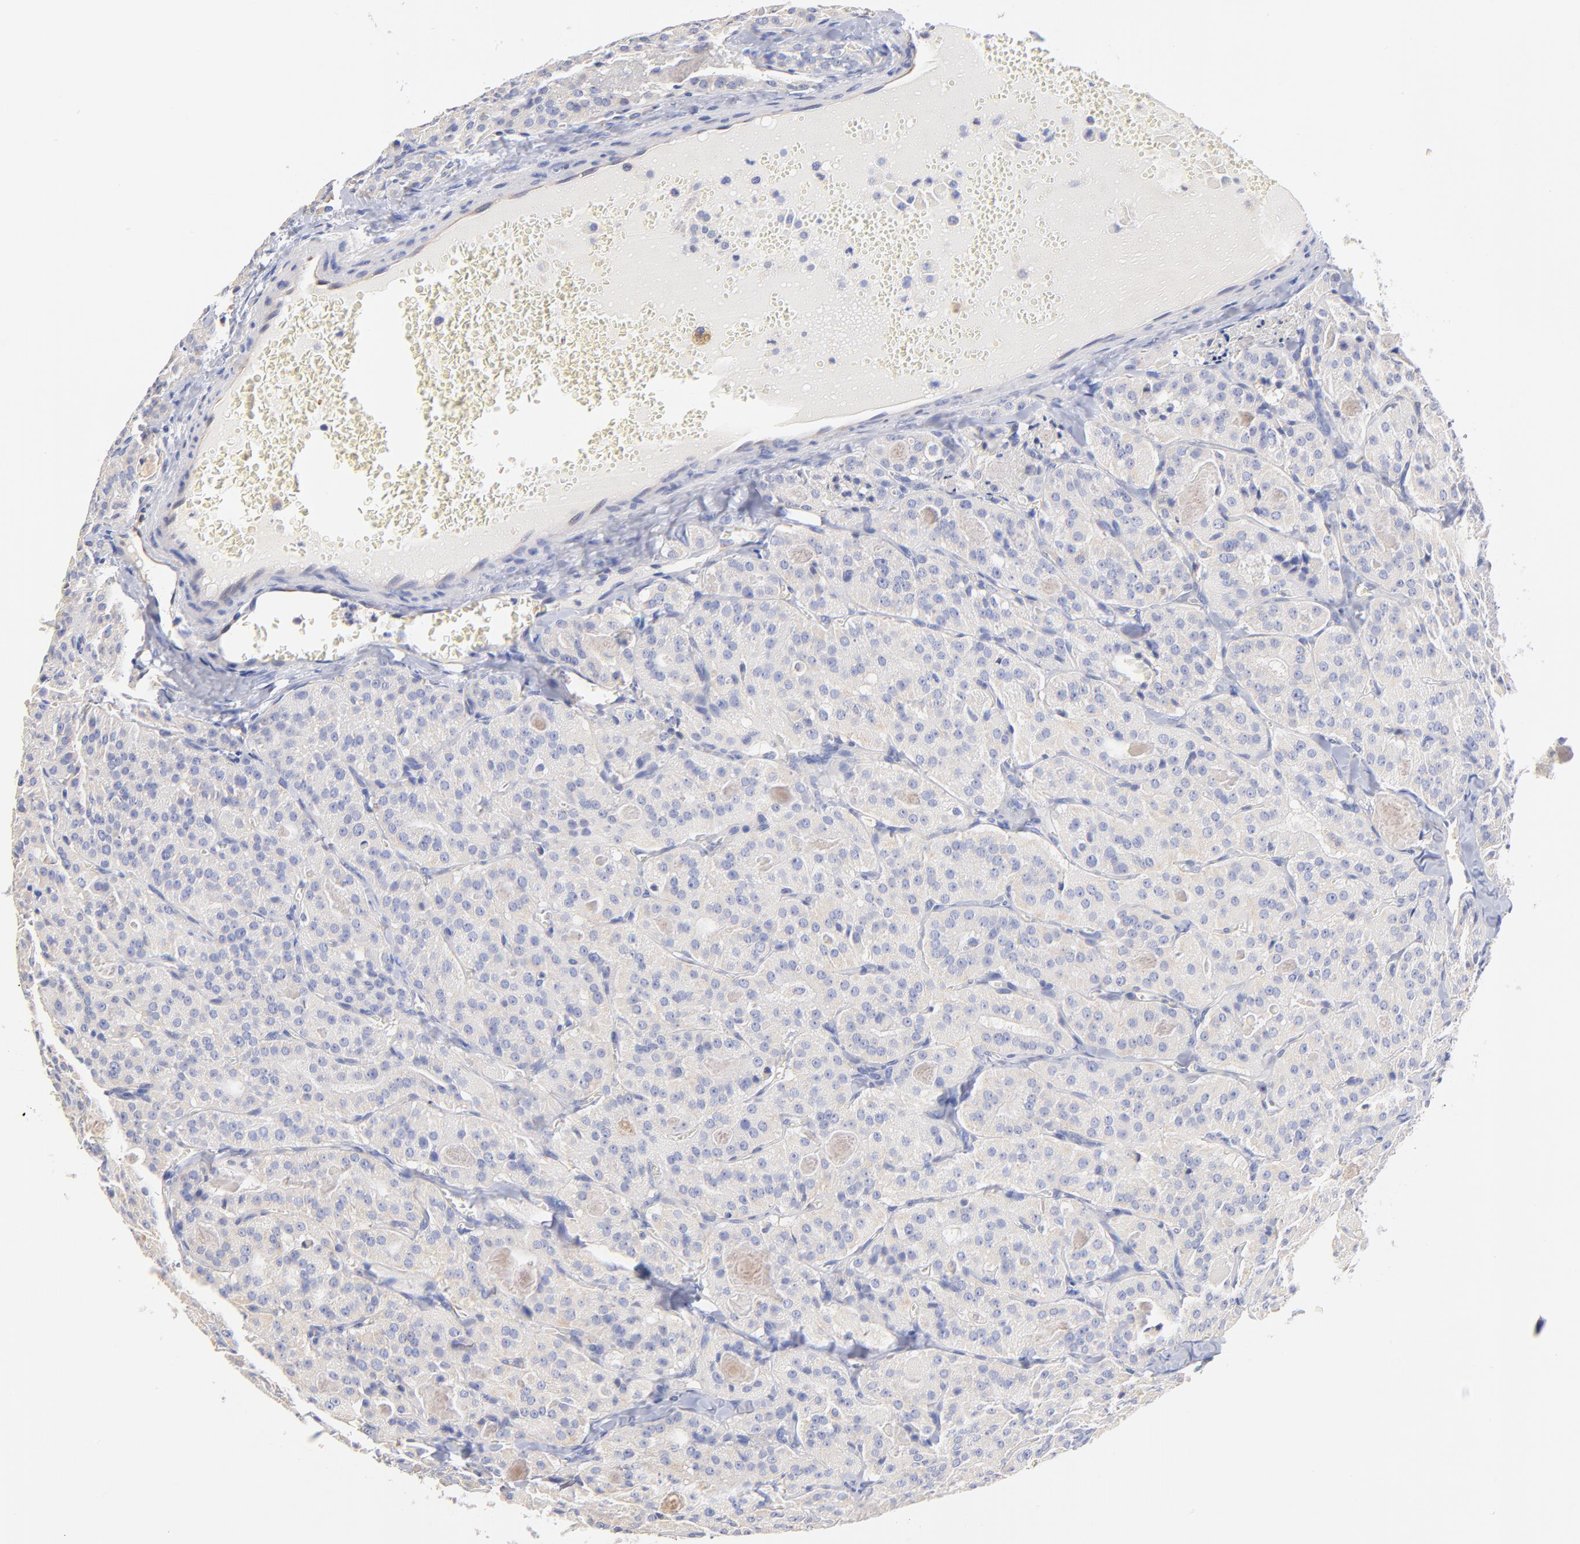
{"staining": {"intensity": "negative", "quantity": "none", "location": "none"}, "tissue": "thyroid cancer", "cell_type": "Tumor cells", "image_type": "cancer", "snomed": [{"axis": "morphology", "description": "Carcinoma, NOS"}, {"axis": "topography", "description": "Thyroid gland"}], "caption": "The micrograph displays no staining of tumor cells in thyroid carcinoma.", "gene": "HS3ST1", "patient": {"sex": "male", "age": 76}}